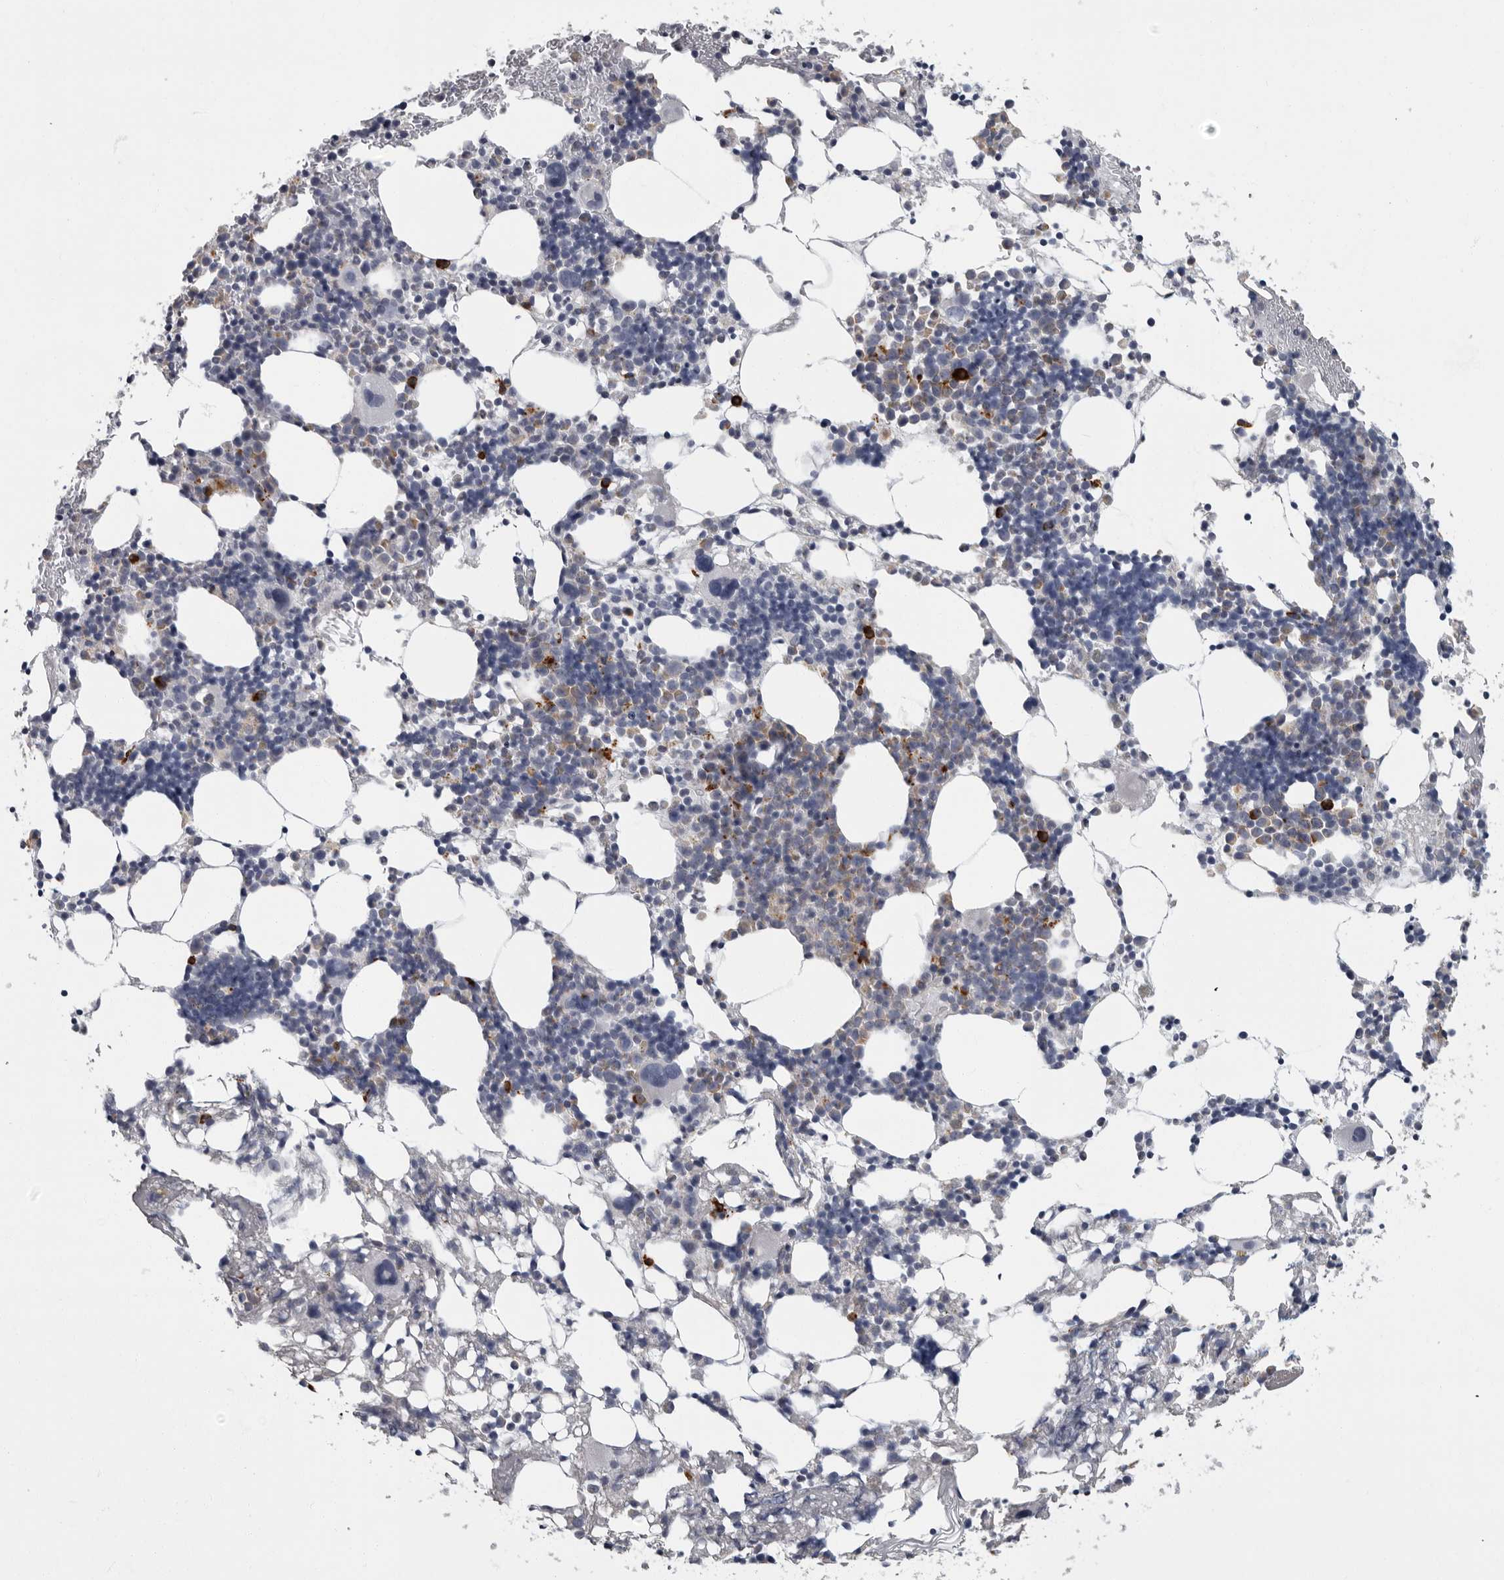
{"staining": {"intensity": "strong", "quantity": "<25%", "location": "cytoplasmic/membranous"}, "tissue": "bone marrow", "cell_type": "Hematopoietic cells", "image_type": "normal", "snomed": [{"axis": "morphology", "description": "Normal tissue, NOS"}, {"axis": "morphology", "description": "Inflammation, NOS"}, {"axis": "topography", "description": "Bone marrow"}], "caption": "Bone marrow stained with IHC exhibits strong cytoplasmic/membranous positivity in about <25% of hematopoietic cells. The protein is shown in brown color, while the nuclei are stained blue.", "gene": "SLC25A39", "patient": {"sex": "male", "age": 44}}